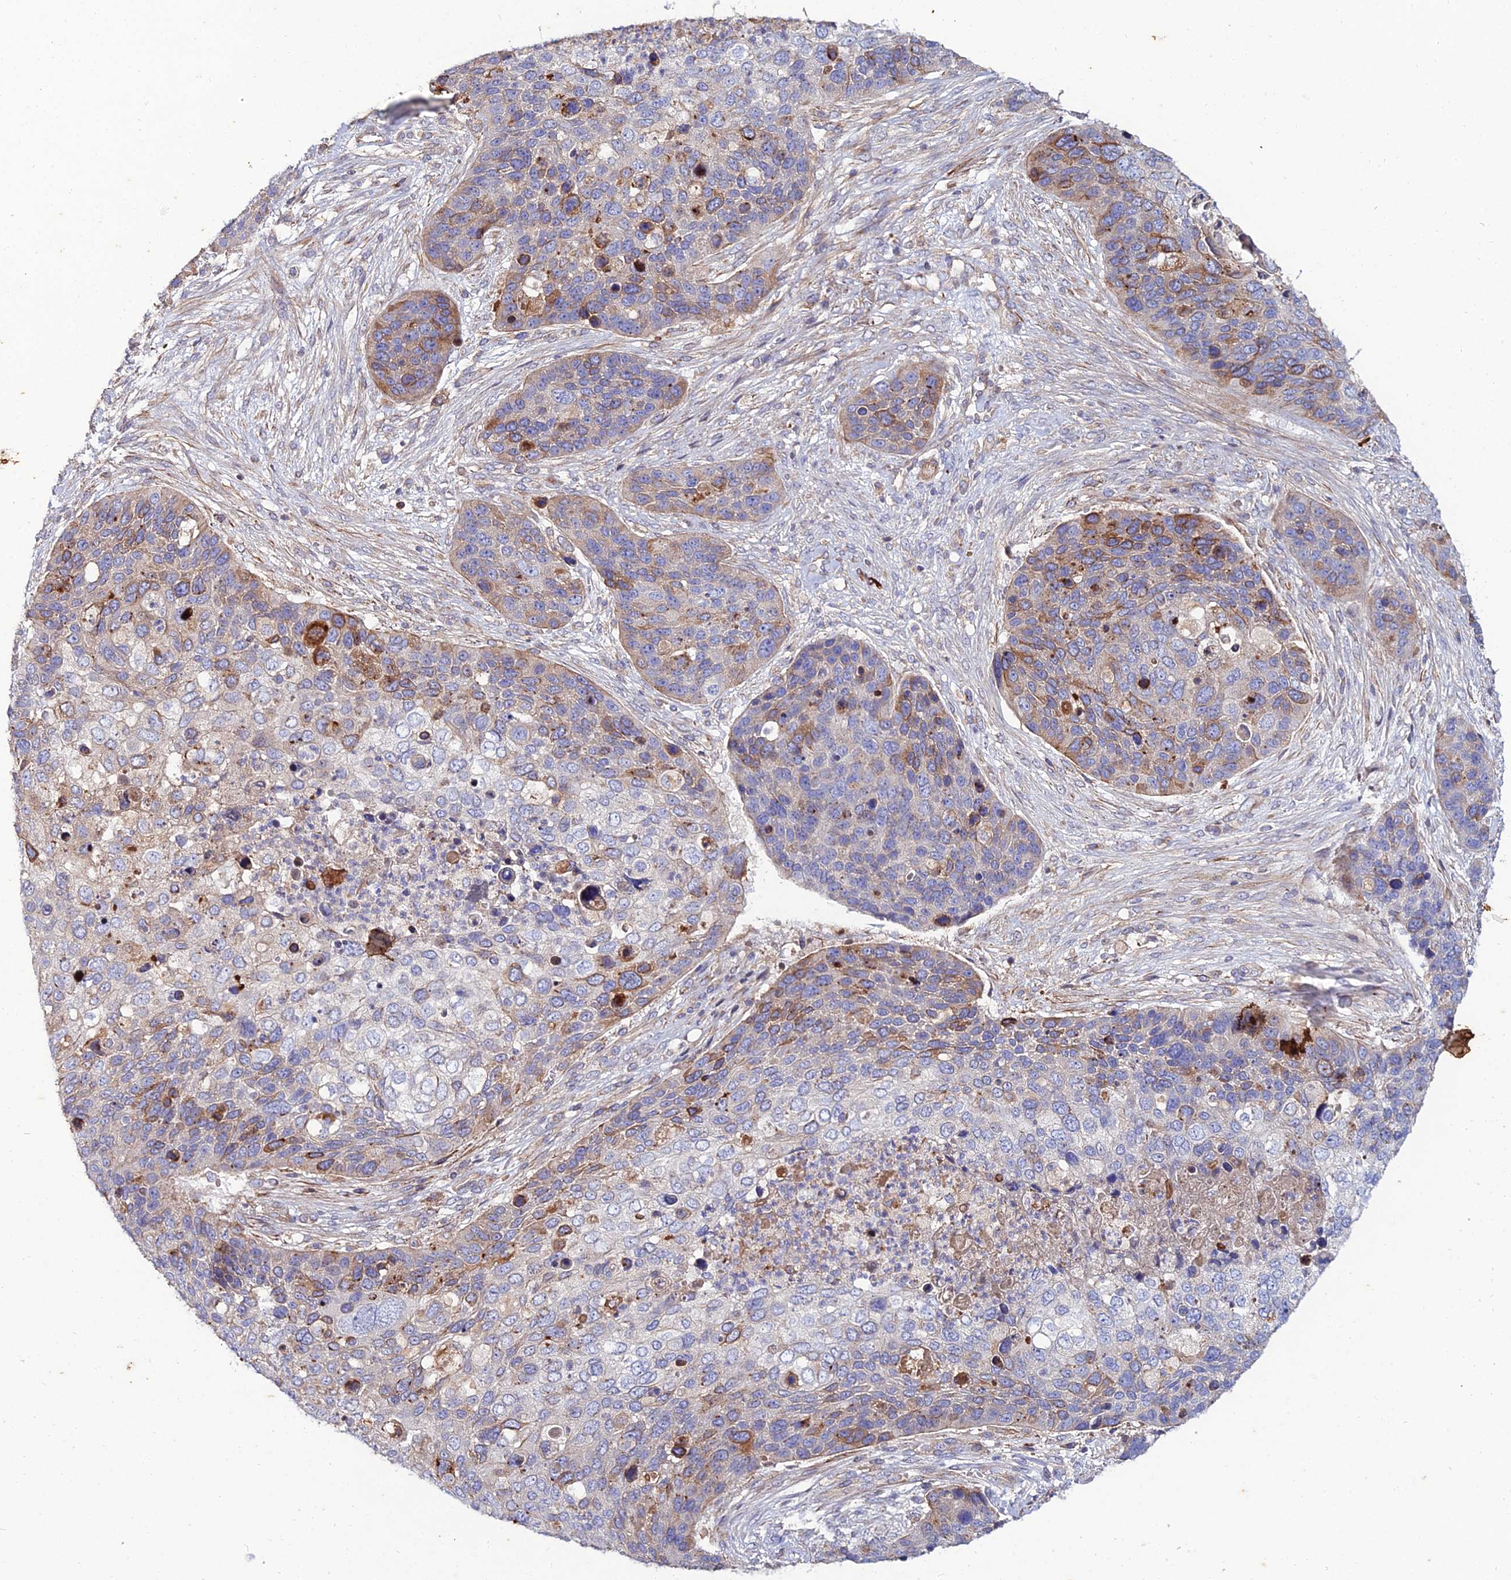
{"staining": {"intensity": "moderate", "quantity": "<25%", "location": "cytoplasmic/membranous"}, "tissue": "skin cancer", "cell_type": "Tumor cells", "image_type": "cancer", "snomed": [{"axis": "morphology", "description": "Basal cell carcinoma"}, {"axis": "topography", "description": "Skin"}], "caption": "This is a histology image of immunohistochemistry staining of skin cancer, which shows moderate staining in the cytoplasmic/membranous of tumor cells.", "gene": "ARL6IP1", "patient": {"sex": "female", "age": 74}}